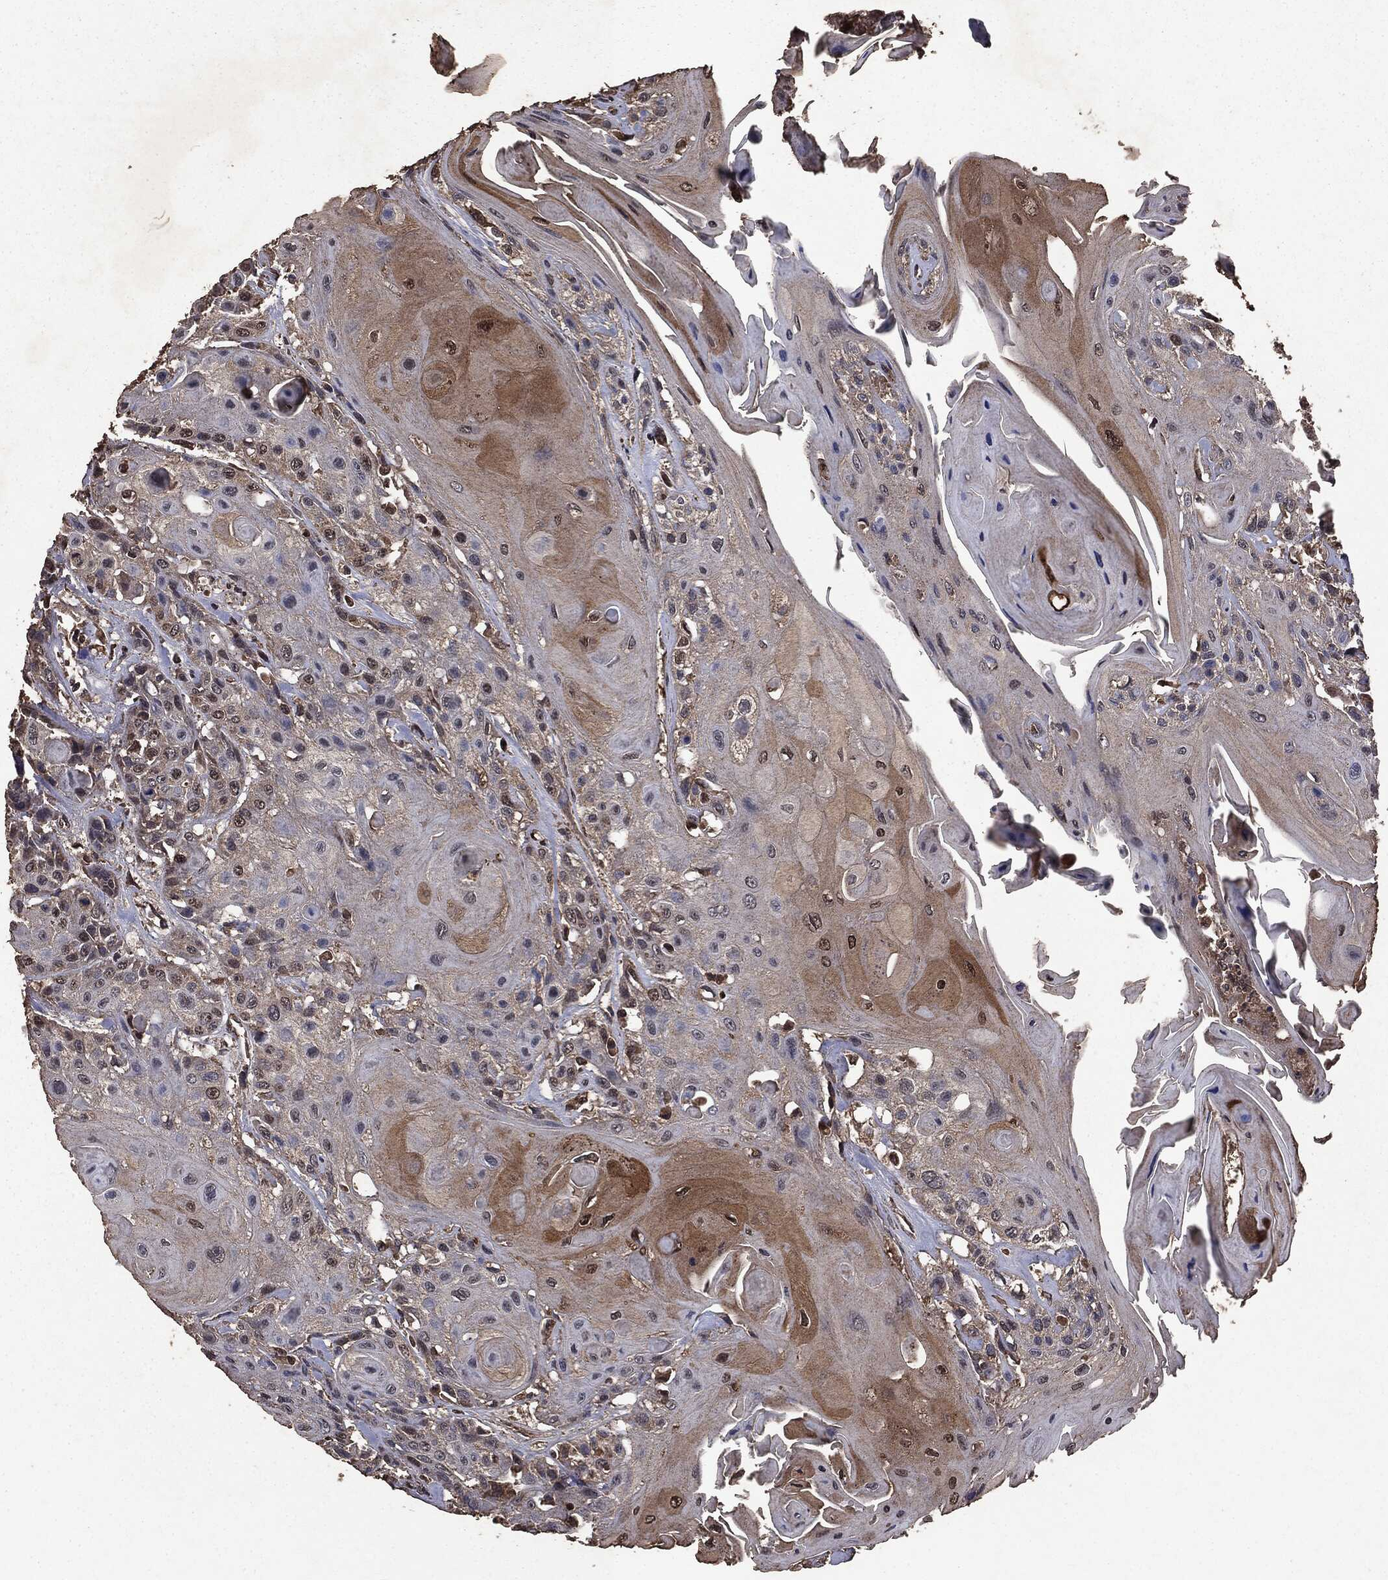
{"staining": {"intensity": "moderate", "quantity": "<25%", "location": "nuclear"}, "tissue": "head and neck cancer", "cell_type": "Tumor cells", "image_type": "cancer", "snomed": [{"axis": "morphology", "description": "Squamous cell carcinoma, NOS"}, {"axis": "topography", "description": "Head-Neck"}], "caption": "A photomicrograph showing moderate nuclear positivity in about <25% of tumor cells in head and neck squamous cell carcinoma, as visualized by brown immunohistochemical staining.", "gene": "PPP6R2", "patient": {"sex": "female", "age": 59}}